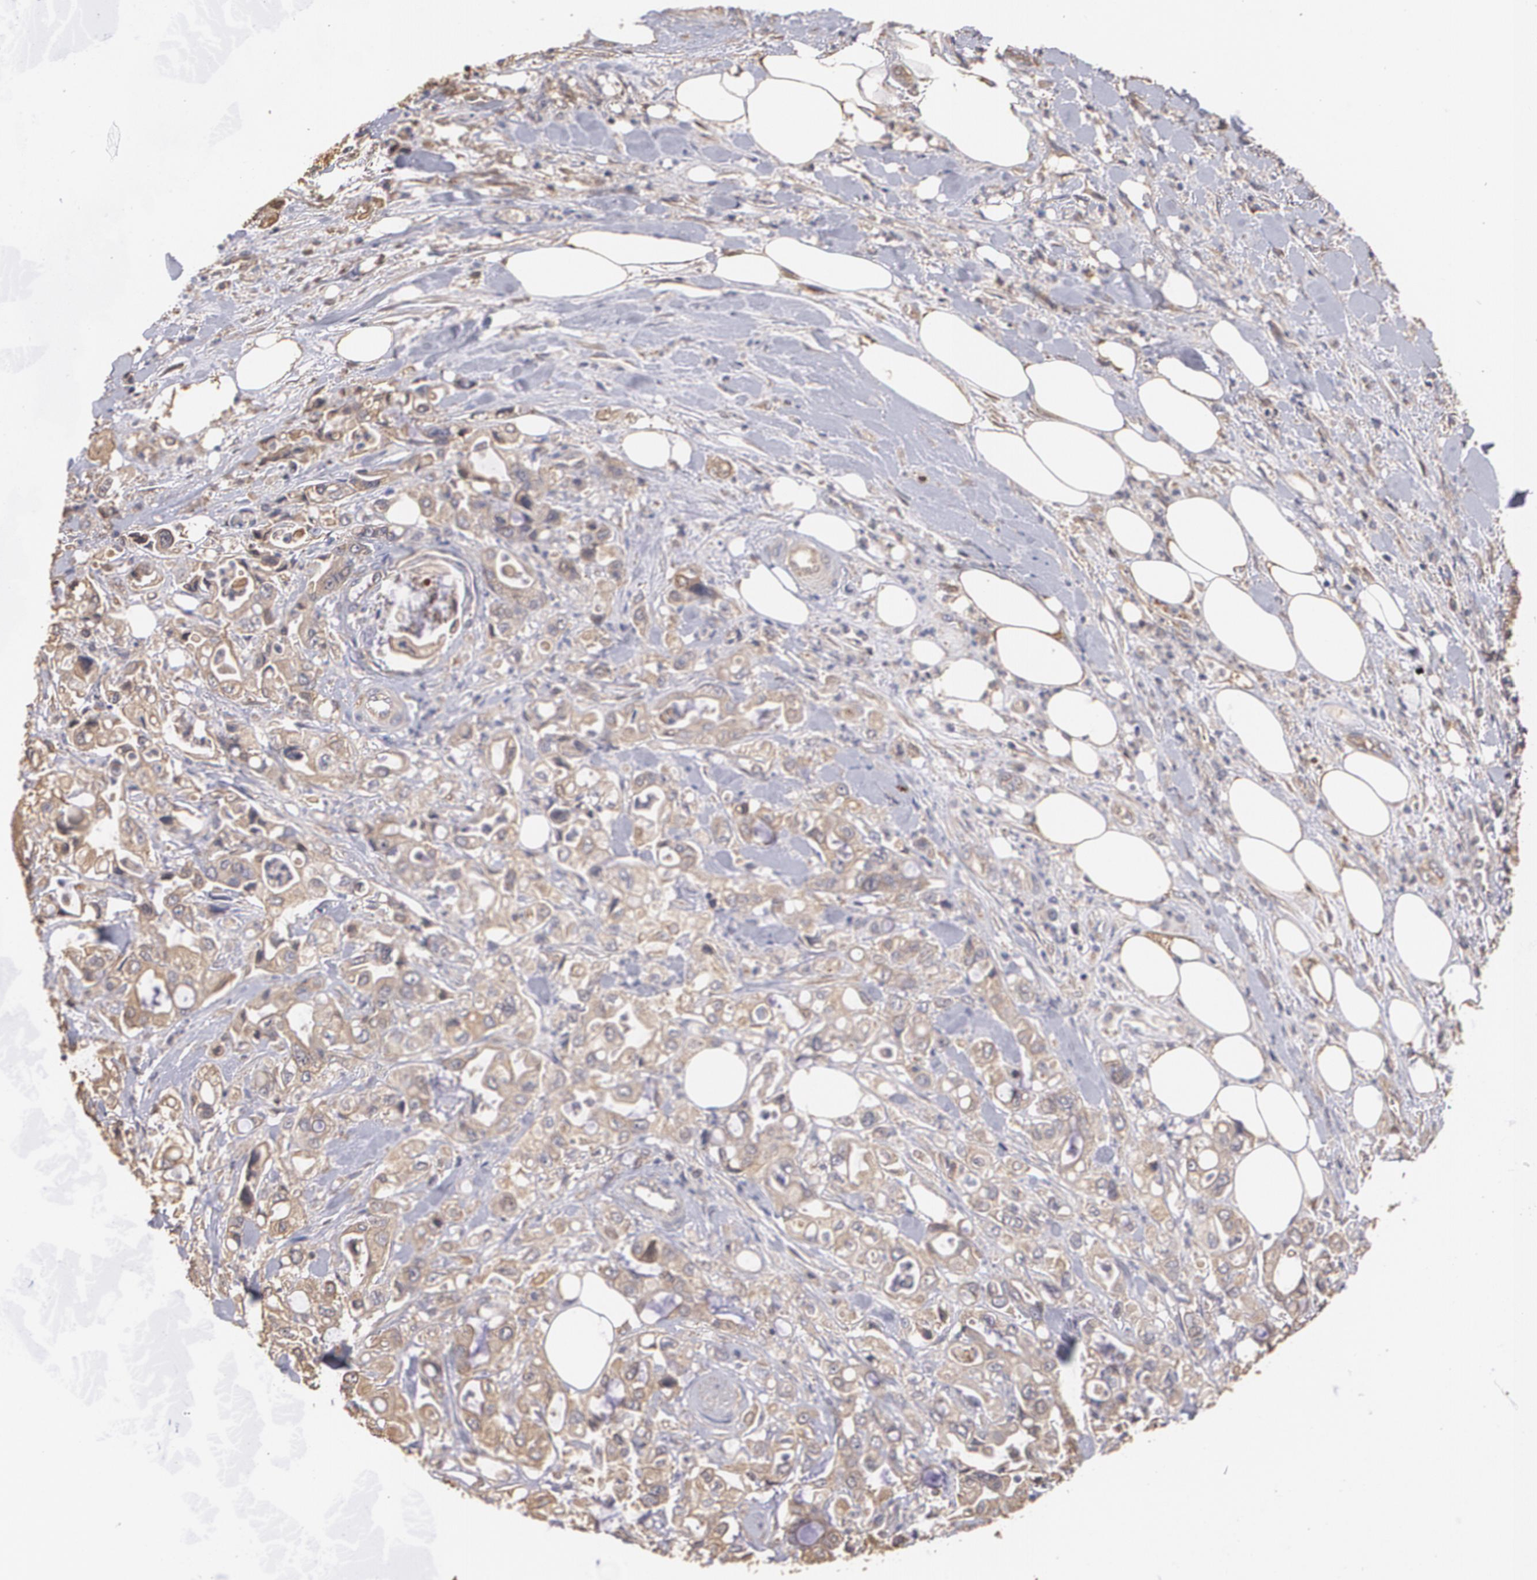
{"staining": {"intensity": "weak", "quantity": ">75%", "location": "cytoplasmic/membranous"}, "tissue": "pancreatic cancer", "cell_type": "Tumor cells", "image_type": "cancer", "snomed": [{"axis": "morphology", "description": "Adenocarcinoma, NOS"}, {"axis": "topography", "description": "Pancreas"}], "caption": "Immunohistochemistry (IHC) micrograph of human pancreatic adenocarcinoma stained for a protein (brown), which exhibits low levels of weak cytoplasmic/membranous staining in approximately >75% of tumor cells.", "gene": "PON1", "patient": {"sex": "male", "age": 70}}